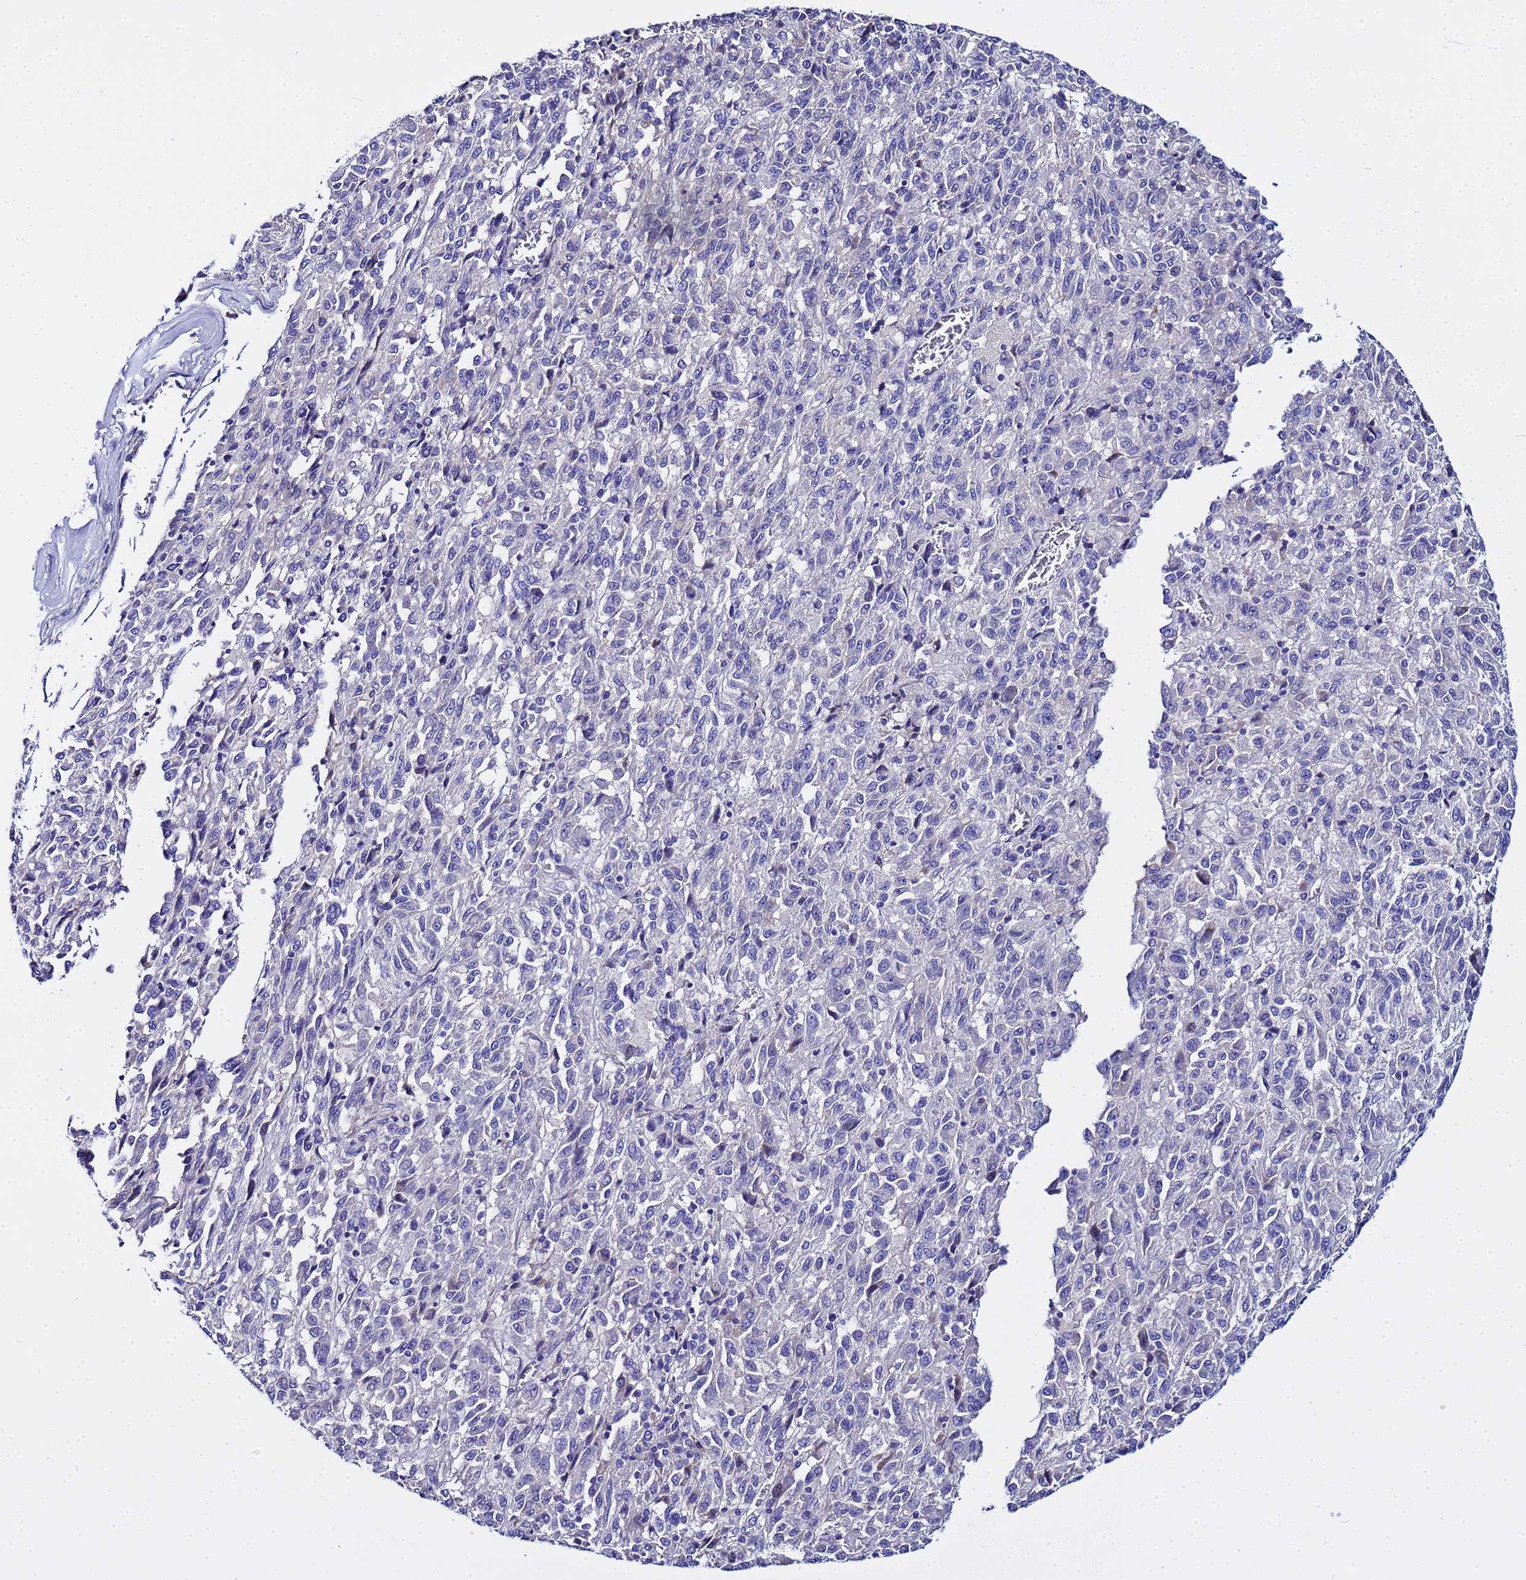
{"staining": {"intensity": "negative", "quantity": "none", "location": "none"}, "tissue": "melanoma", "cell_type": "Tumor cells", "image_type": "cancer", "snomed": [{"axis": "morphology", "description": "Malignant melanoma, Metastatic site"}, {"axis": "topography", "description": "Lung"}], "caption": "Immunohistochemistry (IHC) histopathology image of malignant melanoma (metastatic site) stained for a protein (brown), which shows no expression in tumor cells. Nuclei are stained in blue.", "gene": "USP18", "patient": {"sex": "male", "age": 64}}